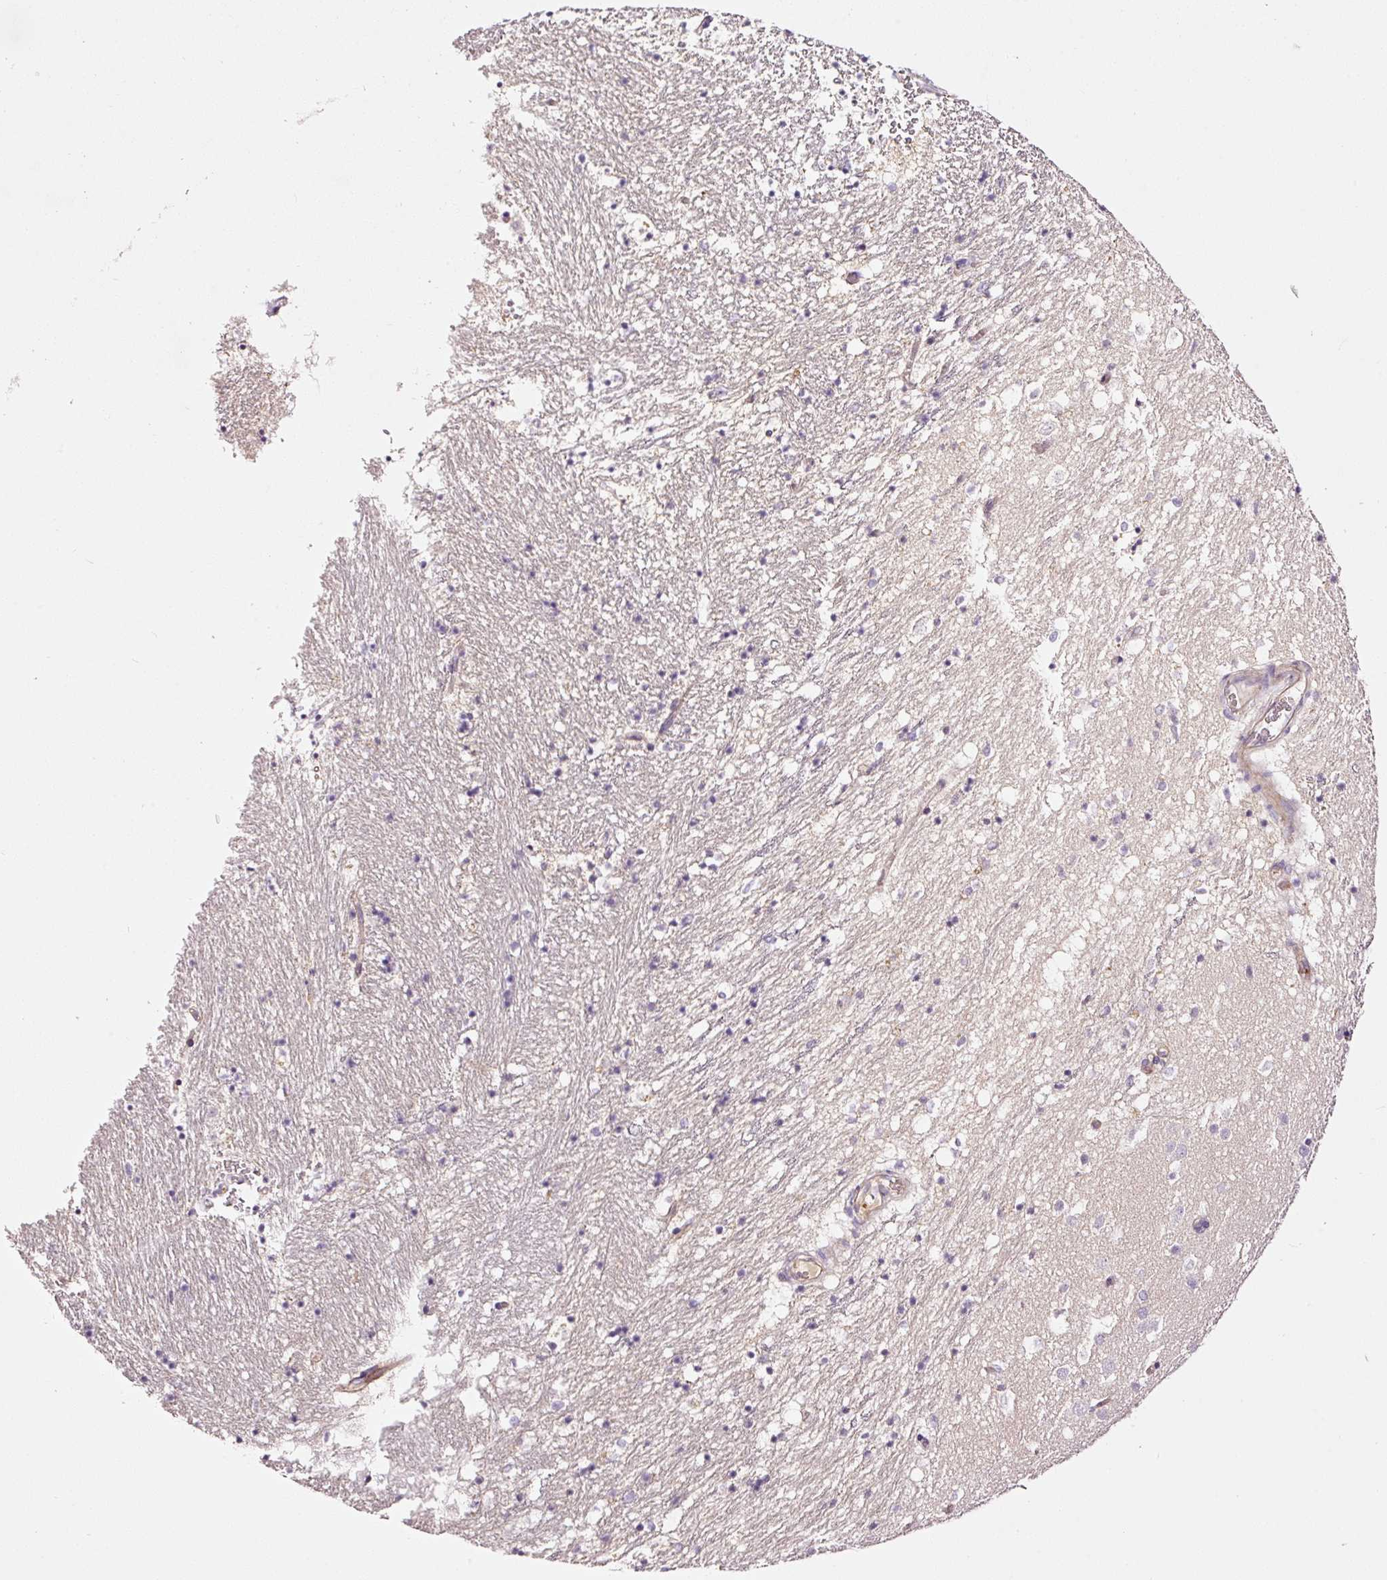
{"staining": {"intensity": "negative", "quantity": "none", "location": "none"}, "tissue": "caudate", "cell_type": "Glial cells", "image_type": "normal", "snomed": [{"axis": "morphology", "description": "Normal tissue, NOS"}, {"axis": "topography", "description": "Lateral ventricle wall"}], "caption": "Photomicrograph shows no protein staining in glial cells of unremarkable caudate. Nuclei are stained in blue.", "gene": "ABCB4", "patient": {"sex": "male", "age": 58}}